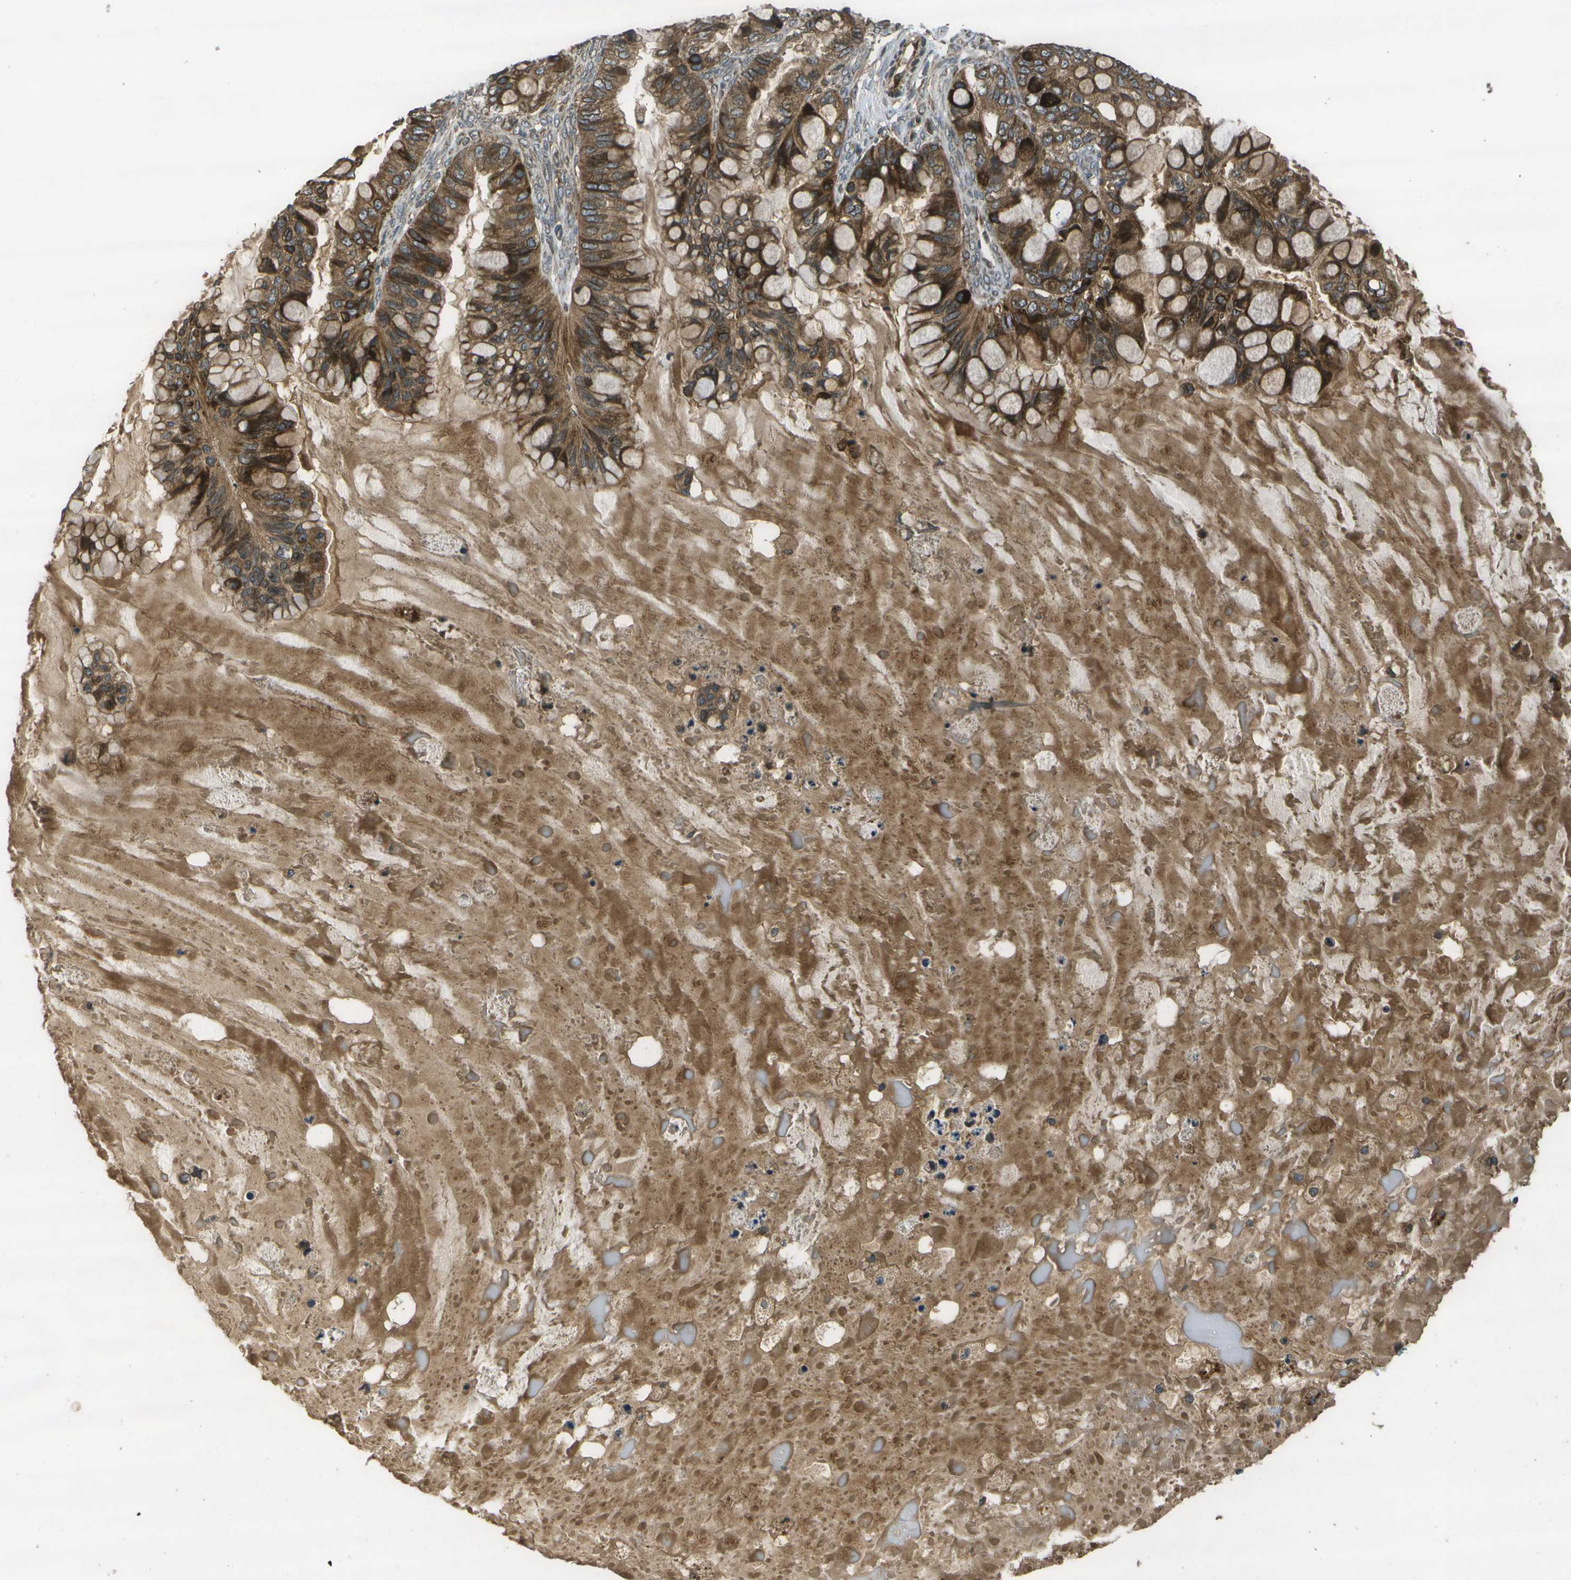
{"staining": {"intensity": "strong", "quantity": ">75%", "location": "cytoplasmic/membranous"}, "tissue": "ovarian cancer", "cell_type": "Tumor cells", "image_type": "cancer", "snomed": [{"axis": "morphology", "description": "Cystadenocarcinoma, mucinous, NOS"}, {"axis": "topography", "description": "Ovary"}], "caption": "This micrograph displays ovarian cancer (mucinous cystadenocarcinoma) stained with IHC to label a protein in brown. The cytoplasmic/membranous of tumor cells show strong positivity for the protein. Nuclei are counter-stained blue.", "gene": "HFE", "patient": {"sex": "female", "age": 80}}